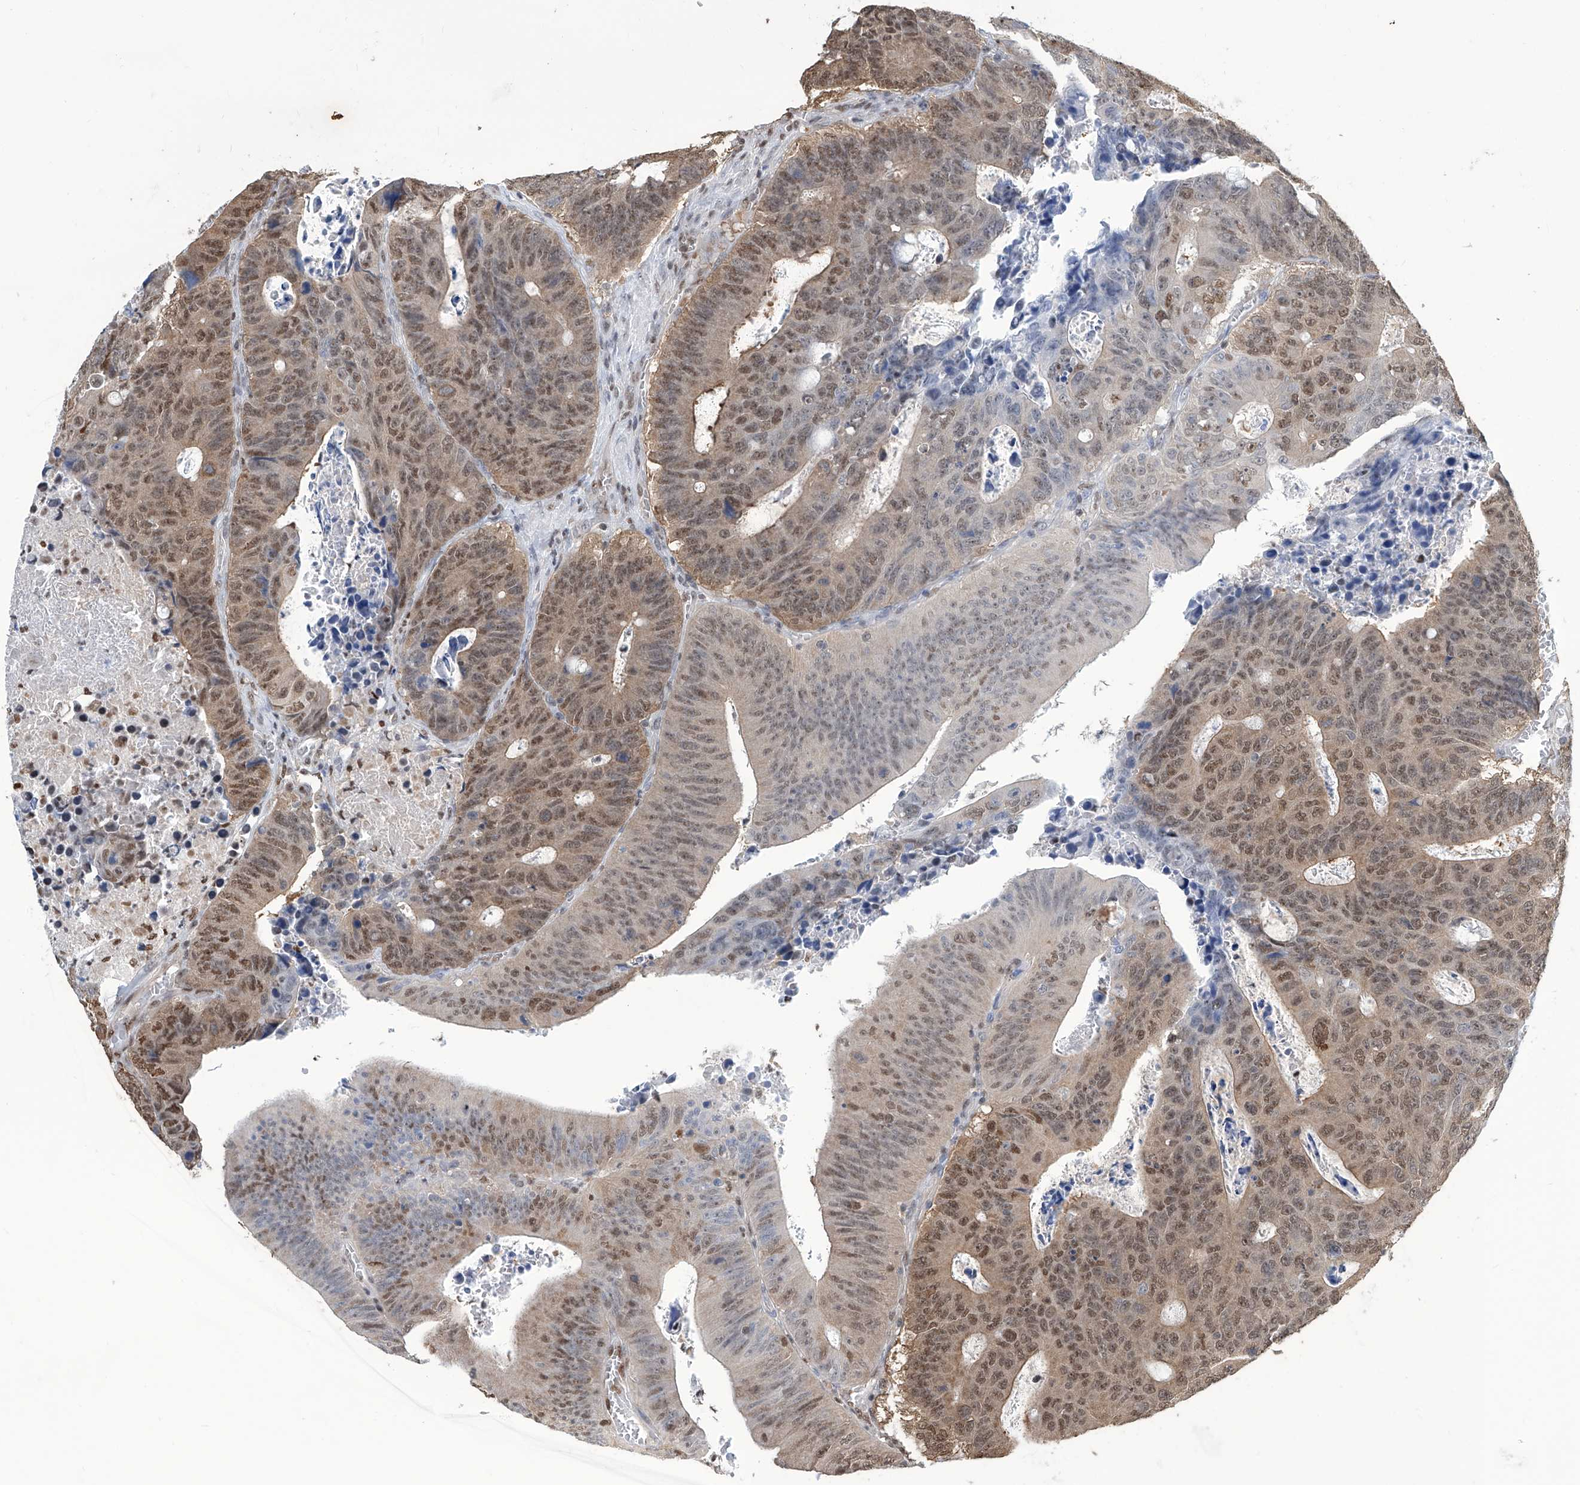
{"staining": {"intensity": "moderate", "quantity": ">75%", "location": "nuclear"}, "tissue": "colorectal cancer", "cell_type": "Tumor cells", "image_type": "cancer", "snomed": [{"axis": "morphology", "description": "Adenocarcinoma, NOS"}, {"axis": "topography", "description": "Colon"}], "caption": "This is a micrograph of immunohistochemistry (IHC) staining of colorectal adenocarcinoma, which shows moderate staining in the nuclear of tumor cells.", "gene": "SREBF2", "patient": {"sex": "male", "age": 87}}